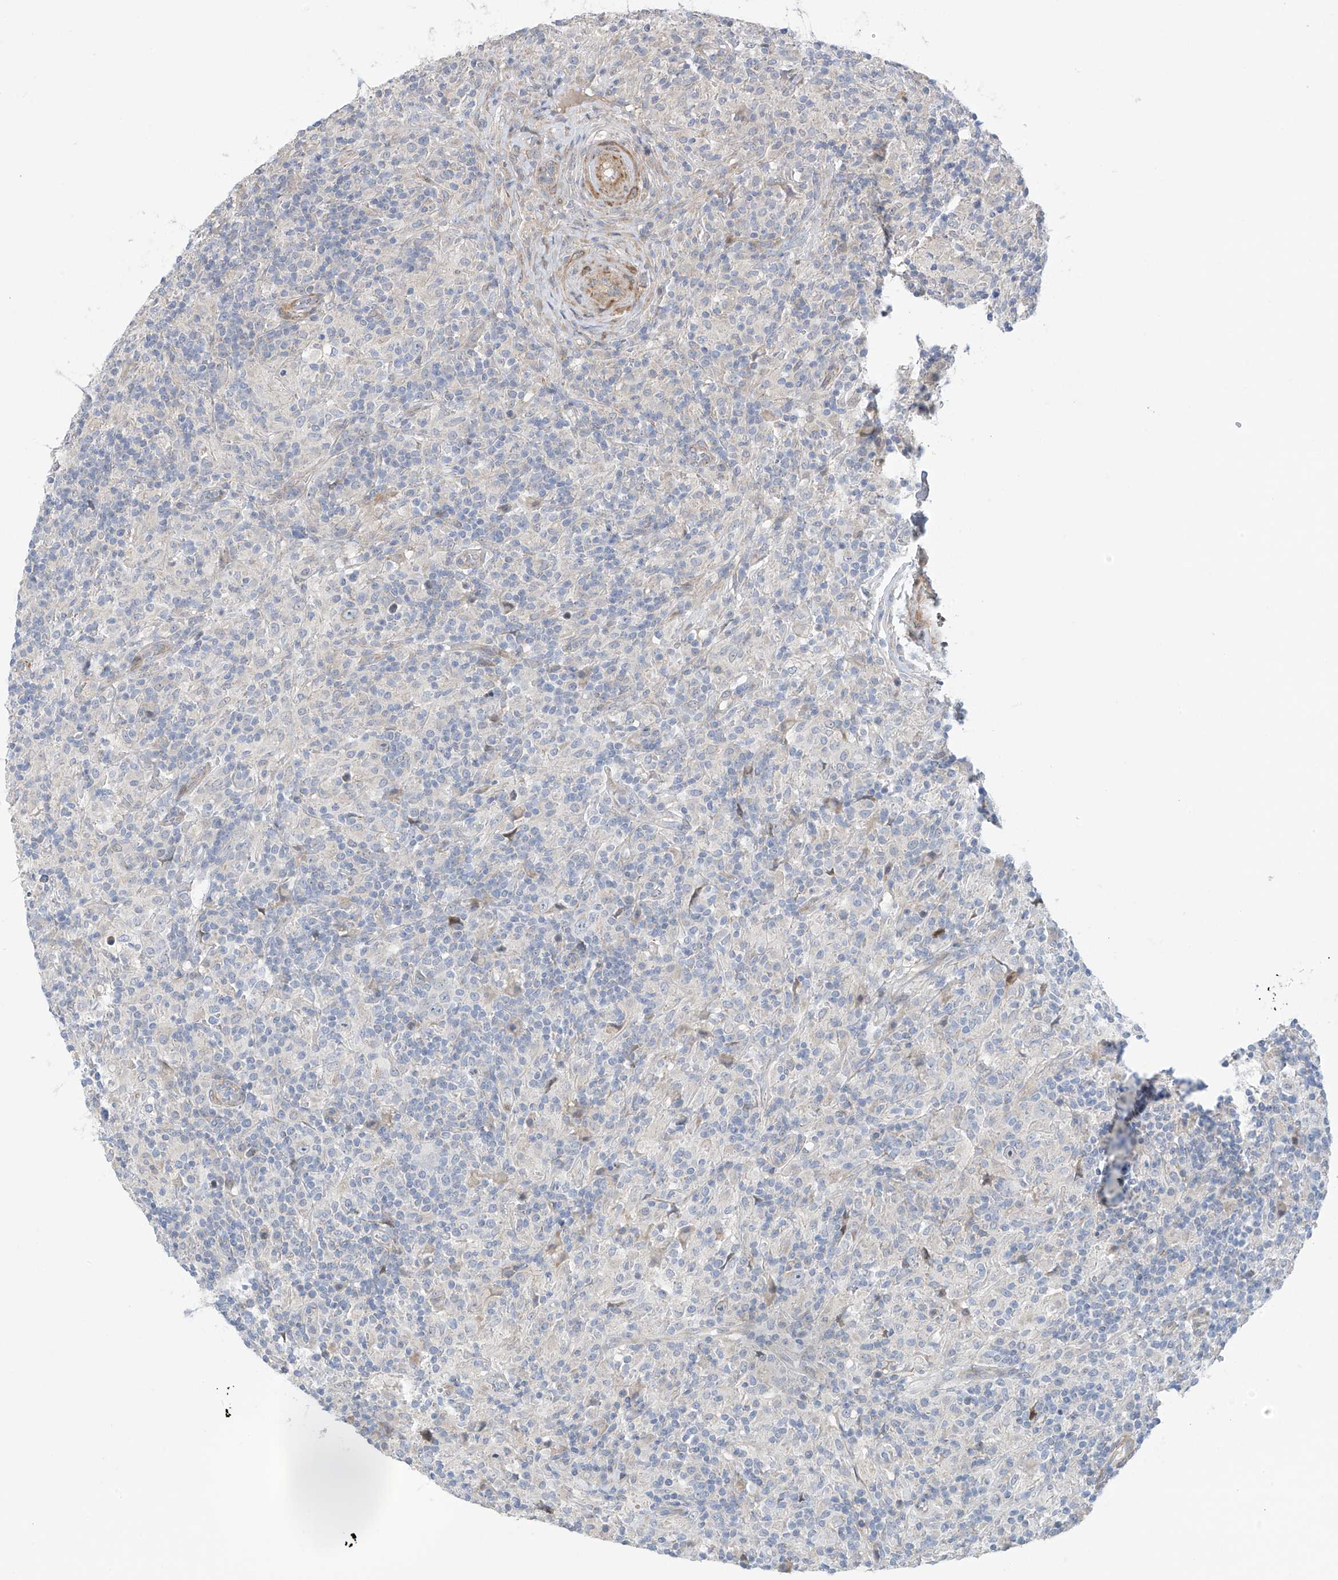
{"staining": {"intensity": "negative", "quantity": "none", "location": "none"}, "tissue": "lymphoma", "cell_type": "Tumor cells", "image_type": "cancer", "snomed": [{"axis": "morphology", "description": "Hodgkin's disease, NOS"}, {"axis": "topography", "description": "Lymph node"}], "caption": "Tumor cells are negative for protein expression in human Hodgkin's disease. (Brightfield microscopy of DAB (3,3'-diaminobenzidine) immunohistochemistry at high magnification).", "gene": "ZNF641", "patient": {"sex": "male", "age": 70}}